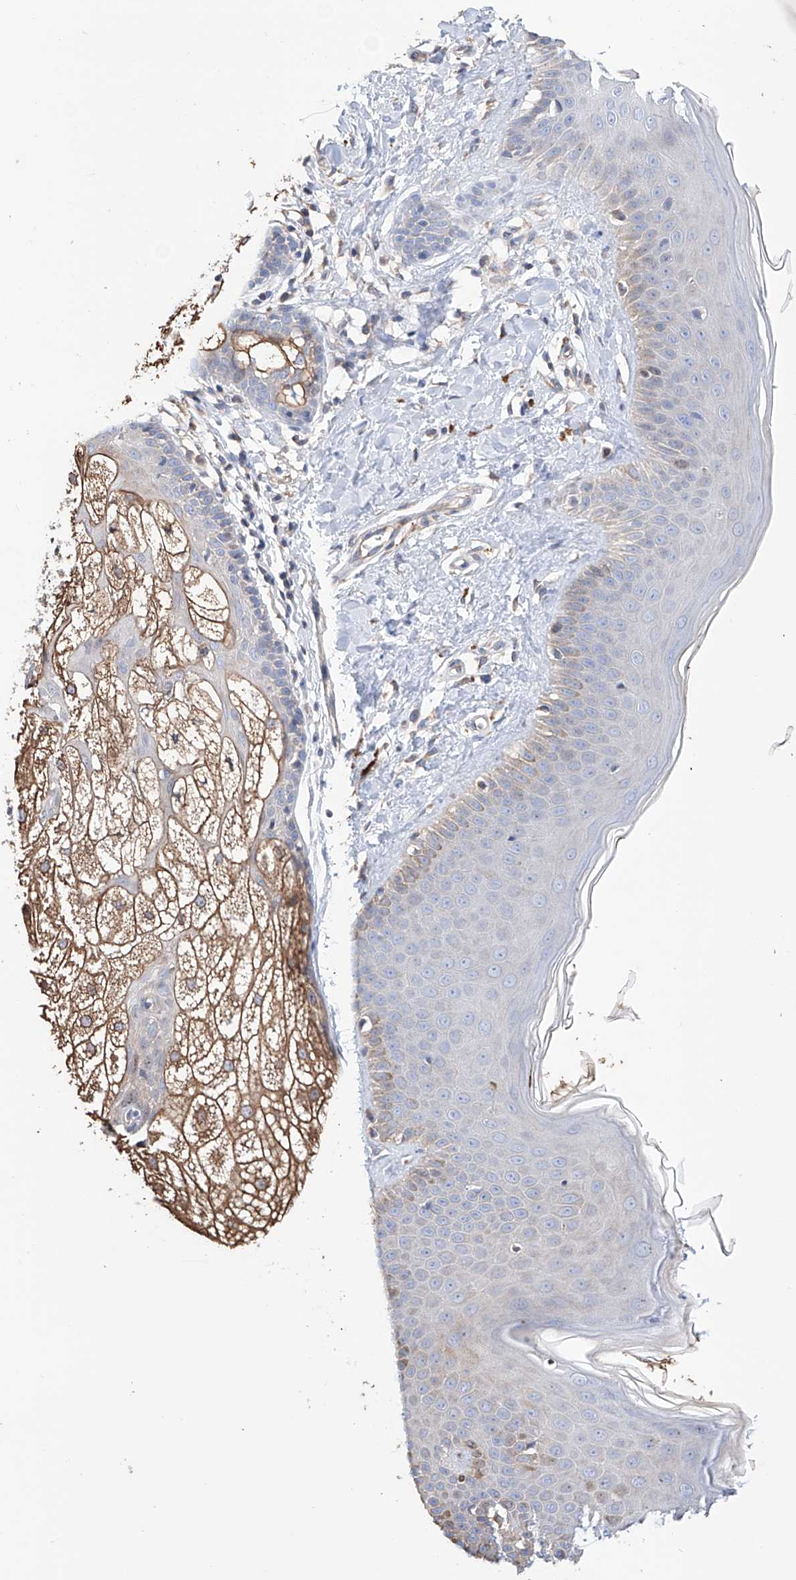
{"staining": {"intensity": "weak", "quantity": ">75%", "location": "cytoplasmic/membranous"}, "tissue": "skin", "cell_type": "Fibroblasts", "image_type": "normal", "snomed": [{"axis": "morphology", "description": "Normal tissue, NOS"}, {"axis": "topography", "description": "Skin"}], "caption": "Weak cytoplasmic/membranous staining for a protein is seen in approximately >75% of fibroblasts of normal skin using immunohistochemistry (IHC).", "gene": "AFG1L", "patient": {"sex": "male", "age": 52}}